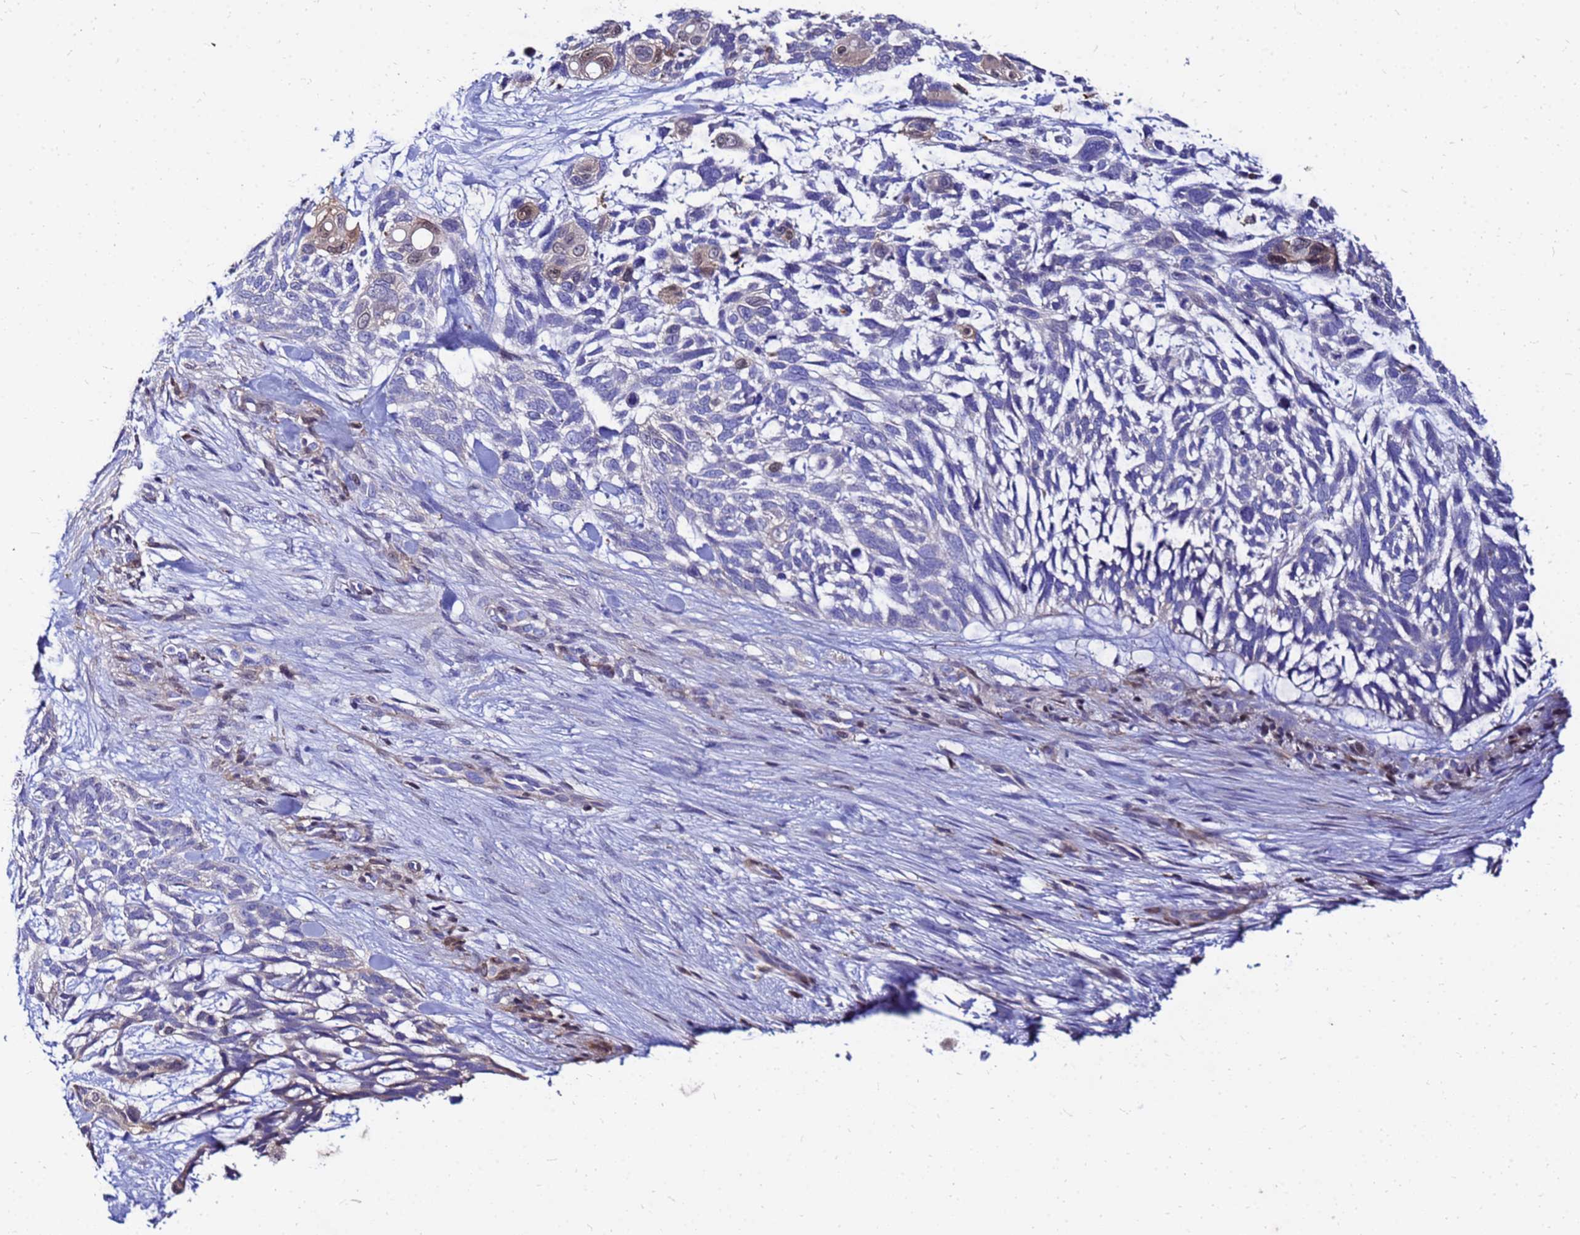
{"staining": {"intensity": "weak", "quantity": "<25%", "location": "nuclear"}, "tissue": "skin cancer", "cell_type": "Tumor cells", "image_type": "cancer", "snomed": [{"axis": "morphology", "description": "Basal cell carcinoma"}, {"axis": "topography", "description": "Skin"}], "caption": "Immunohistochemistry (IHC) image of neoplastic tissue: skin cancer stained with DAB (3,3'-diaminobenzidine) reveals no significant protein positivity in tumor cells.", "gene": "DBNDD2", "patient": {"sex": "male", "age": 88}}